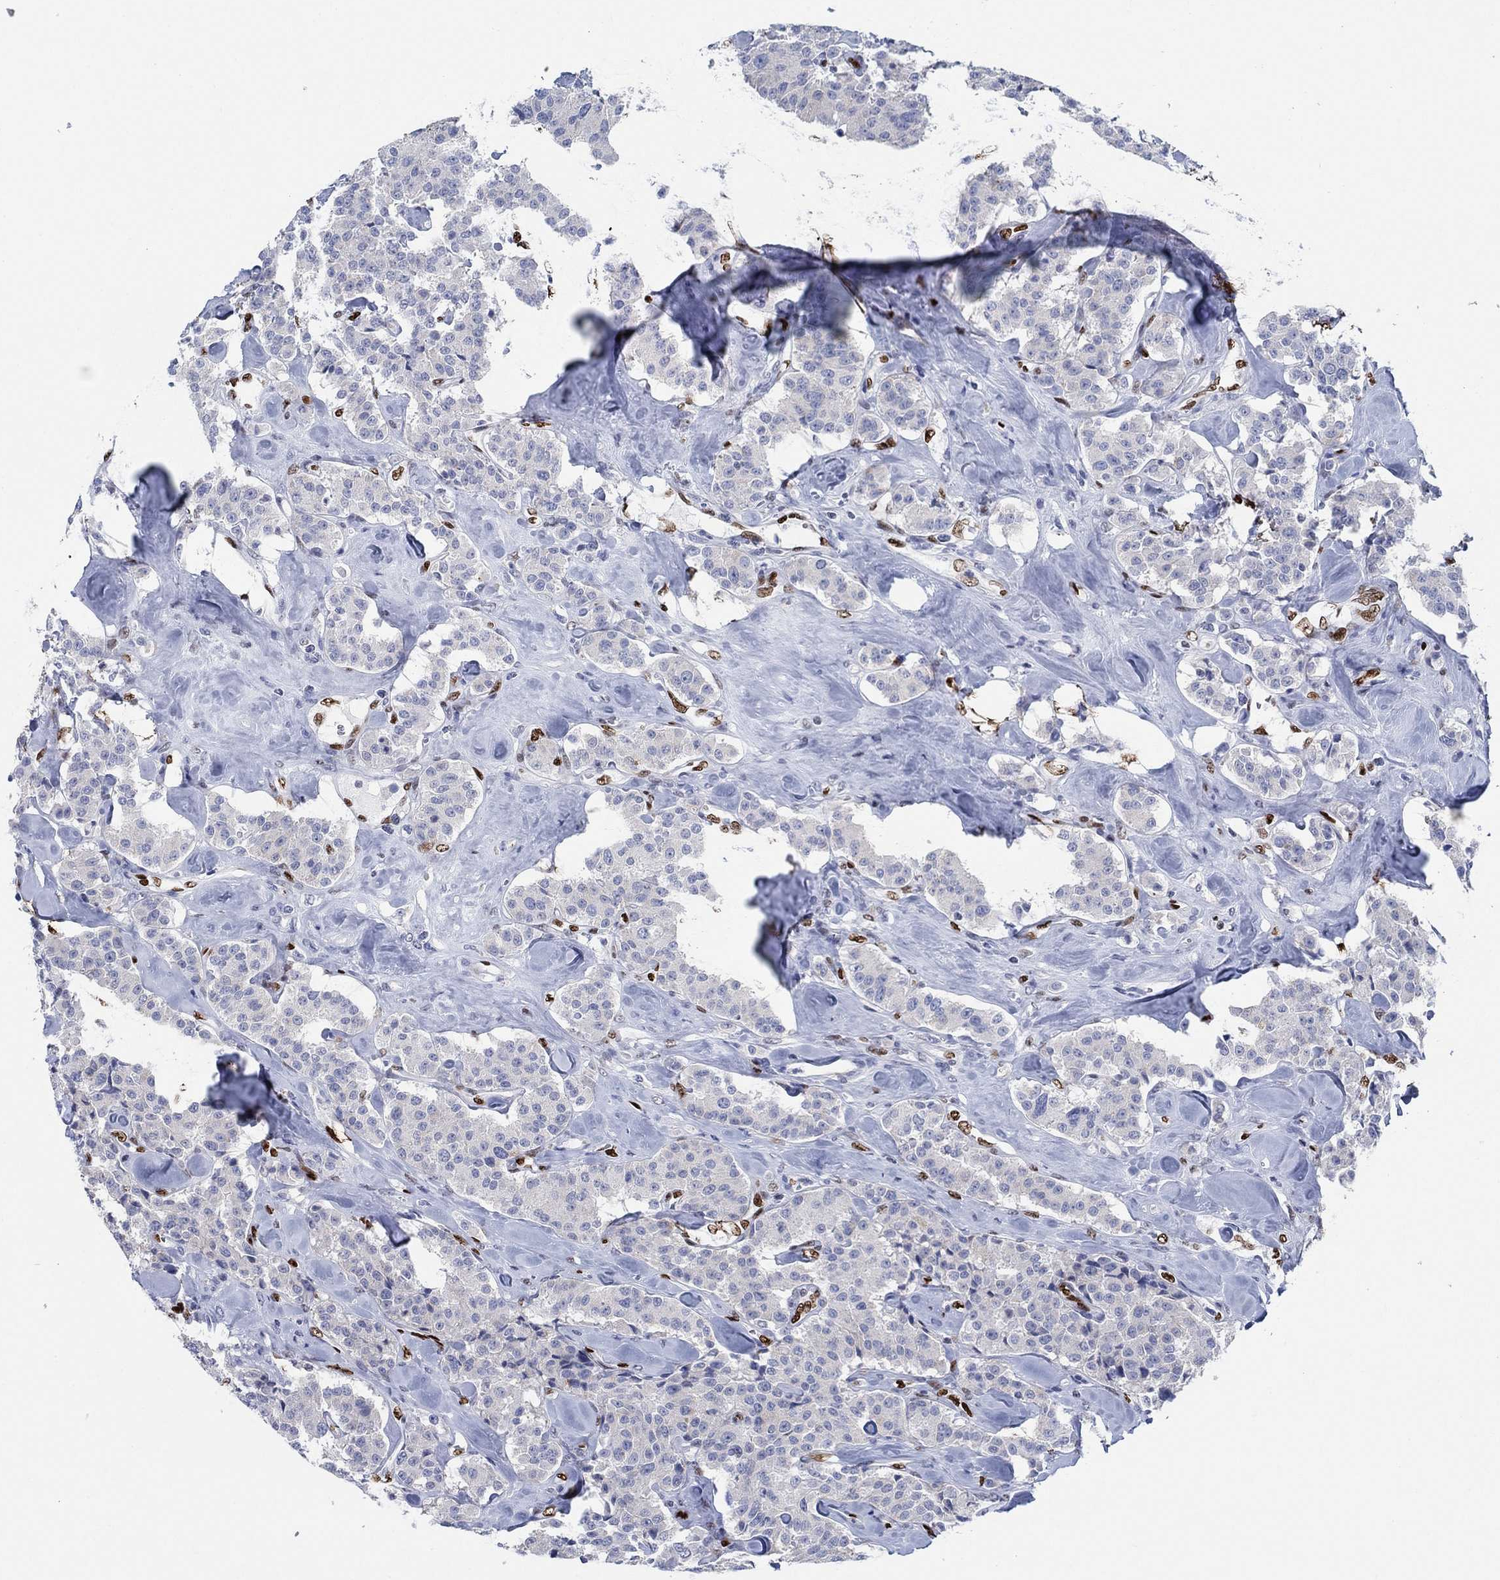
{"staining": {"intensity": "negative", "quantity": "none", "location": "none"}, "tissue": "carcinoid", "cell_type": "Tumor cells", "image_type": "cancer", "snomed": [{"axis": "morphology", "description": "Carcinoid, malignant, NOS"}, {"axis": "topography", "description": "Pancreas"}], "caption": "An immunohistochemistry (IHC) micrograph of carcinoid is shown. There is no staining in tumor cells of carcinoid.", "gene": "ZEB1", "patient": {"sex": "male", "age": 41}}